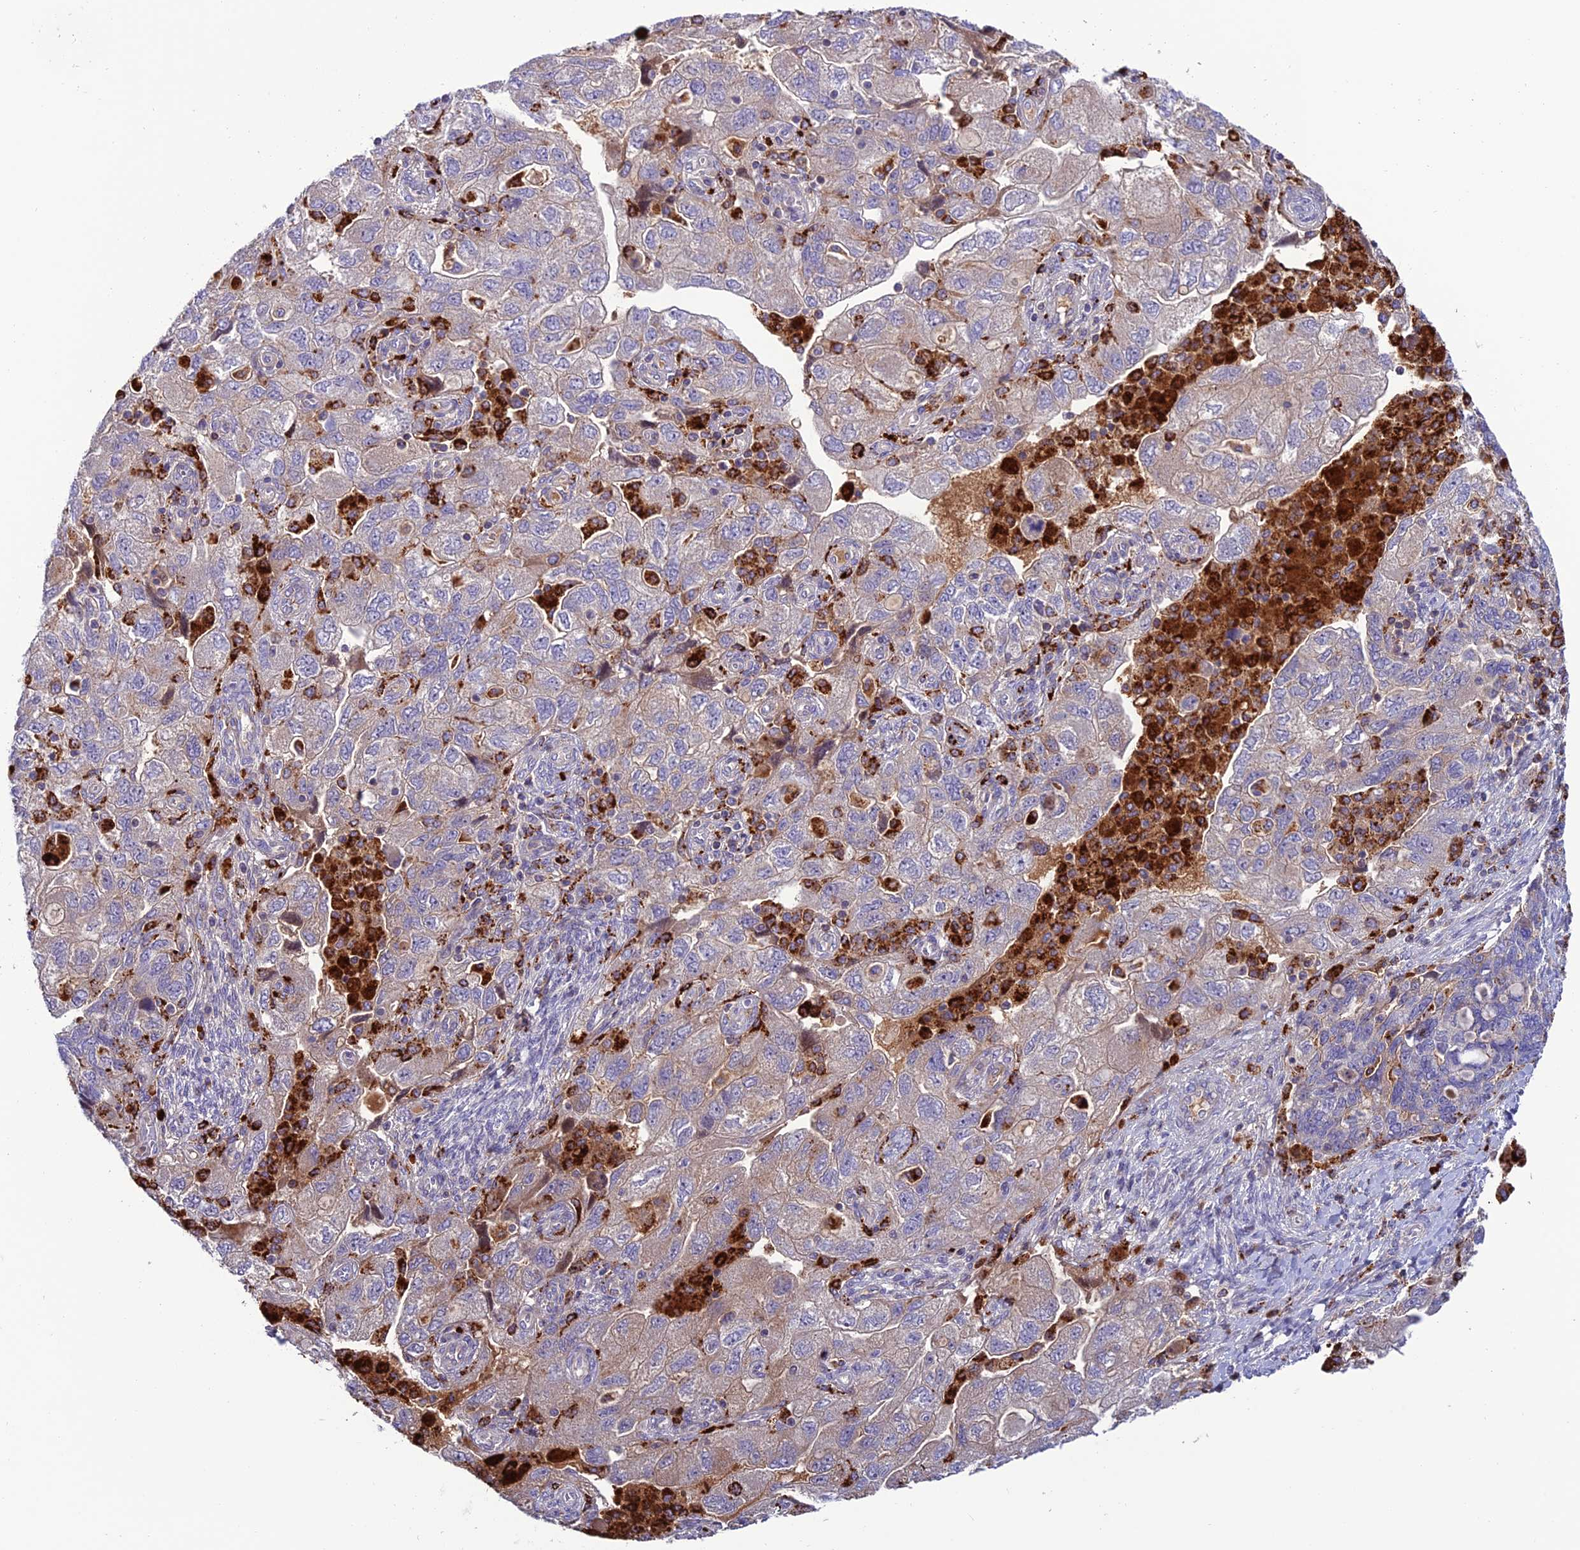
{"staining": {"intensity": "negative", "quantity": "none", "location": "none"}, "tissue": "ovarian cancer", "cell_type": "Tumor cells", "image_type": "cancer", "snomed": [{"axis": "morphology", "description": "Carcinoma, endometroid"}, {"axis": "topography", "description": "Ovary"}], "caption": "High magnification brightfield microscopy of ovarian endometroid carcinoma stained with DAB (brown) and counterstained with hematoxylin (blue): tumor cells show no significant expression. (DAB (3,3'-diaminobenzidine) immunohistochemistry visualized using brightfield microscopy, high magnification).", "gene": "ARHGEF18", "patient": {"sex": "female", "age": 51}}